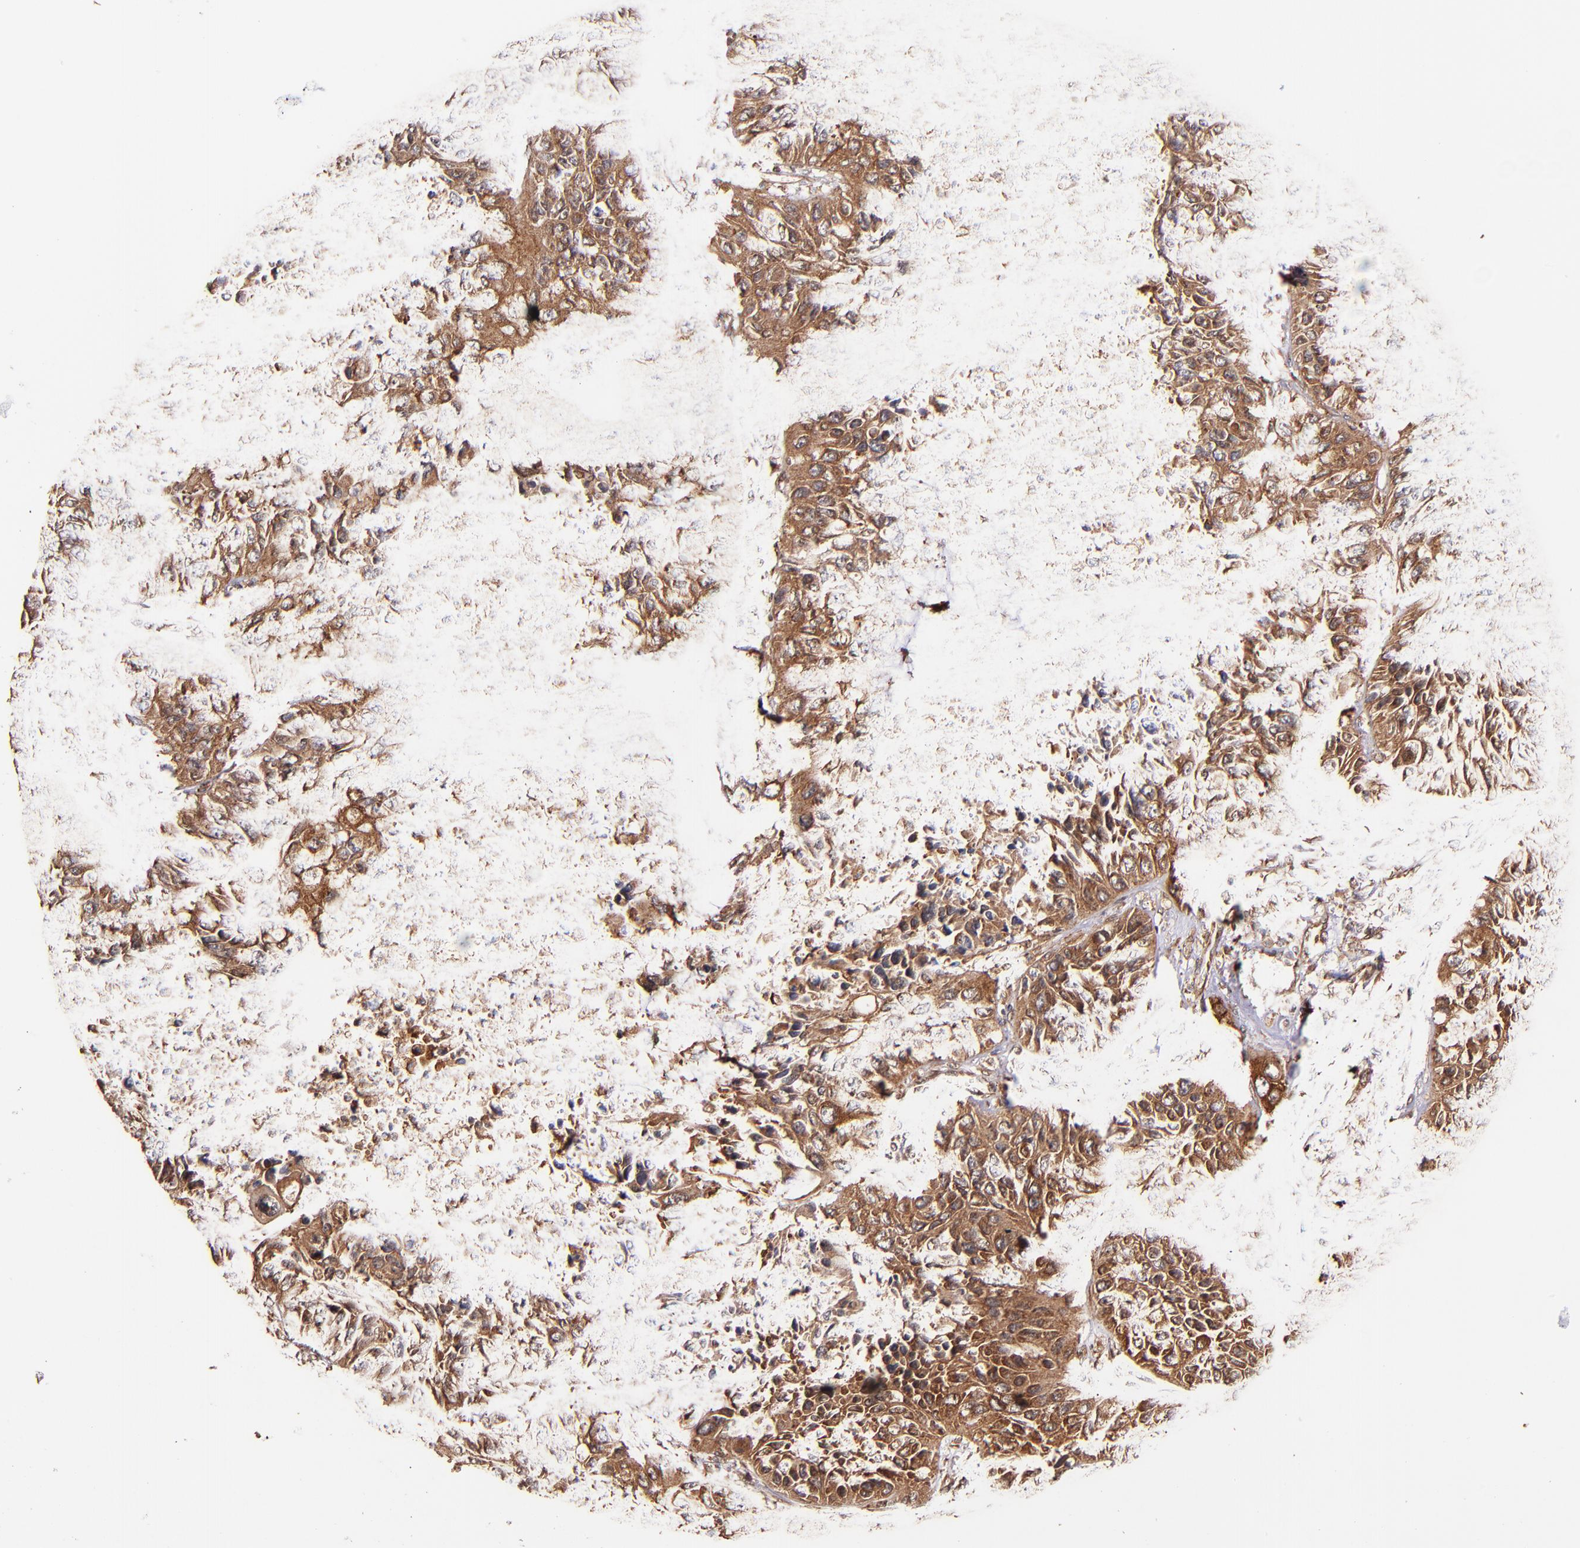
{"staining": {"intensity": "strong", "quantity": ">75%", "location": "cytoplasmic/membranous"}, "tissue": "lung cancer", "cell_type": "Tumor cells", "image_type": "cancer", "snomed": [{"axis": "morphology", "description": "Squamous cell carcinoma, NOS"}, {"axis": "topography", "description": "Lung"}], "caption": "Protein analysis of lung cancer tissue shows strong cytoplasmic/membranous staining in approximately >75% of tumor cells. (DAB = brown stain, brightfield microscopy at high magnification).", "gene": "STX8", "patient": {"sex": "female", "age": 76}}